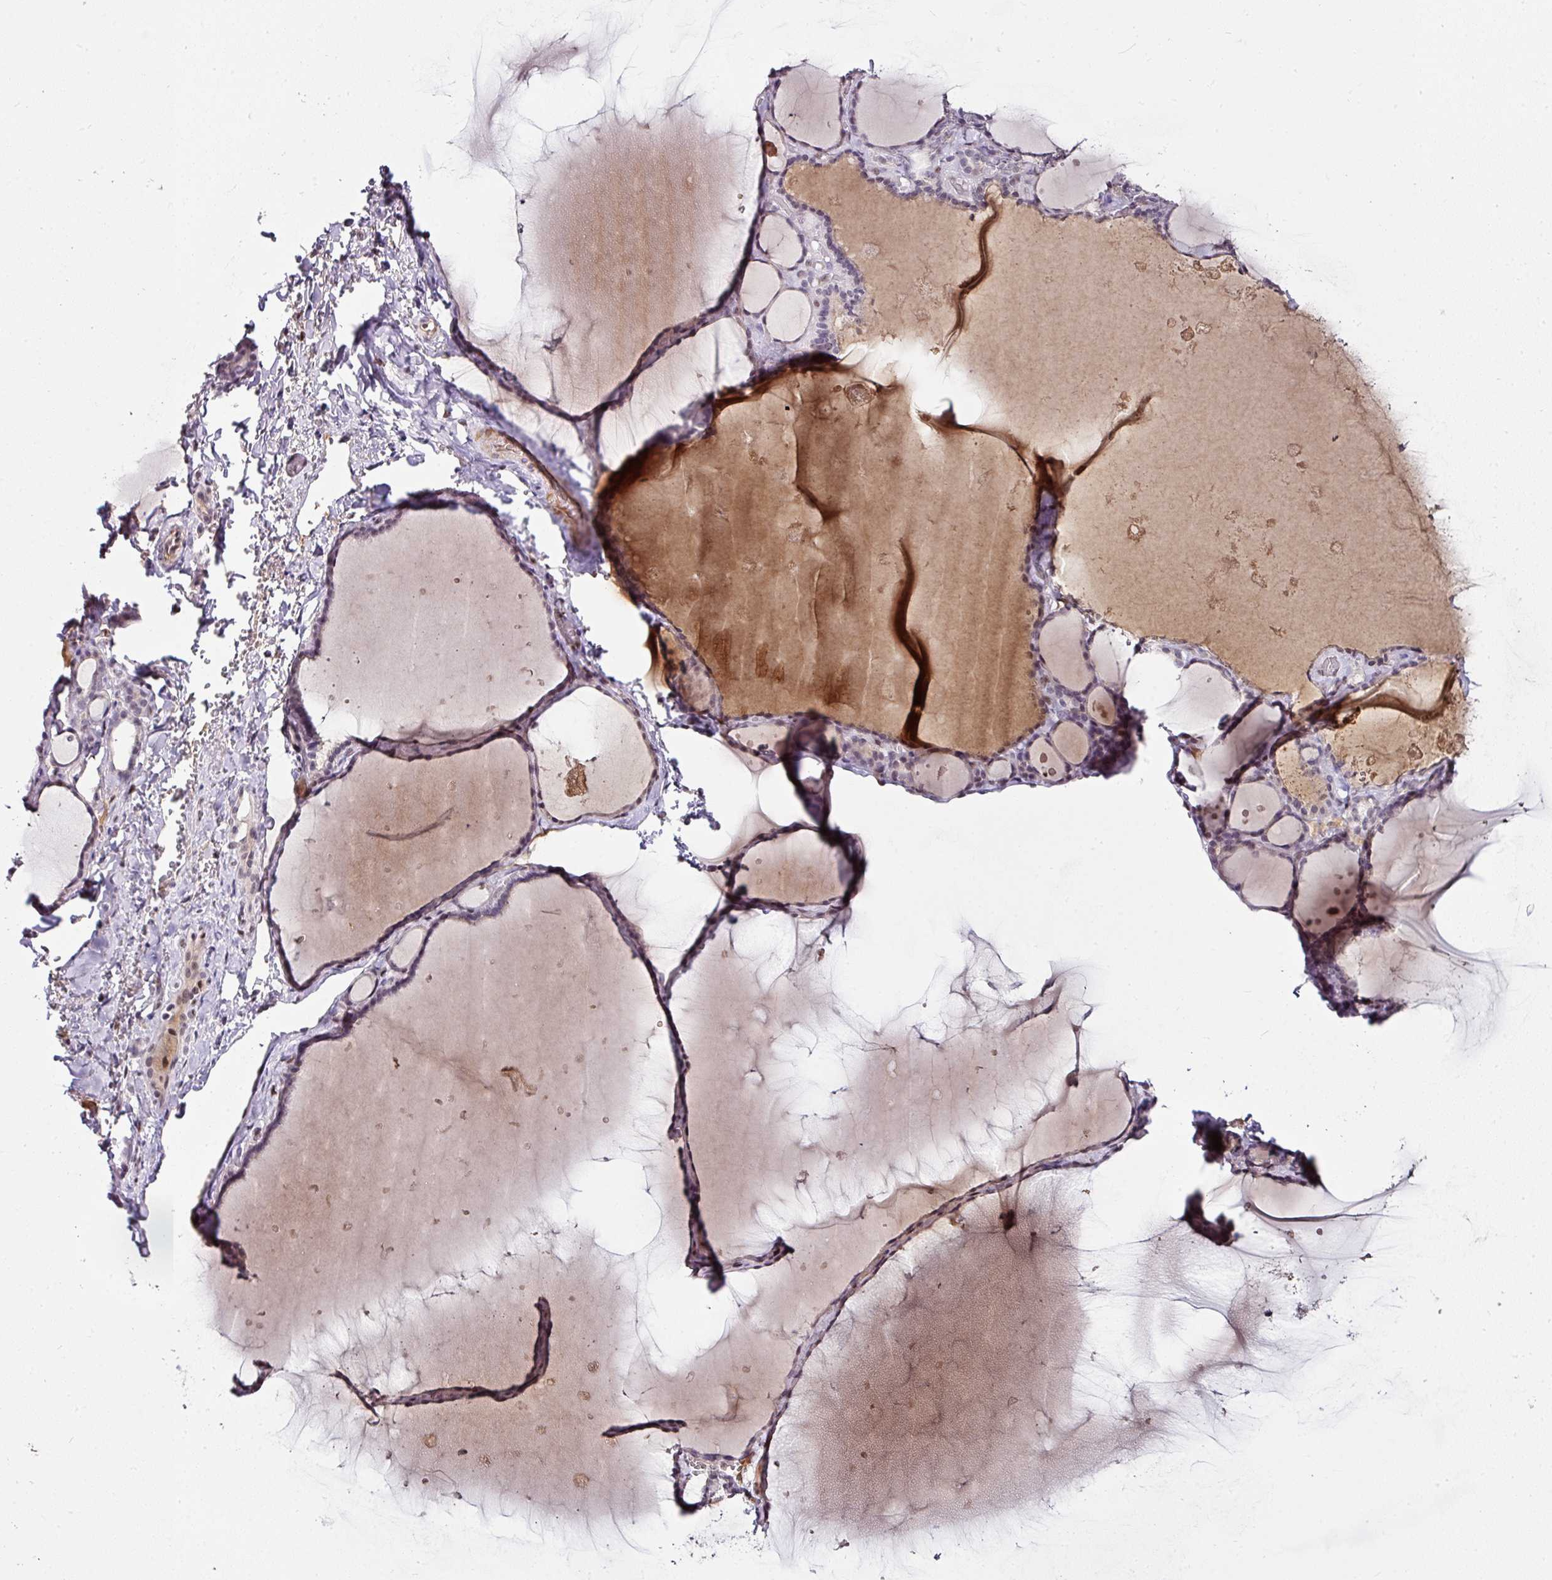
{"staining": {"intensity": "weak", "quantity": "25%-75%", "location": "nuclear"}, "tissue": "thyroid gland", "cell_type": "Glandular cells", "image_type": "normal", "snomed": [{"axis": "morphology", "description": "Normal tissue, NOS"}, {"axis": "topography", "description": "Thyroid gland"}], "caption": "Thyroid gland stained with immunohistochemistry demonstrates weak nuclear positivity in about 25%-75% of glandular cells.", "gene": "KLF16", "patient": {"sex": "female", "age": 49}}